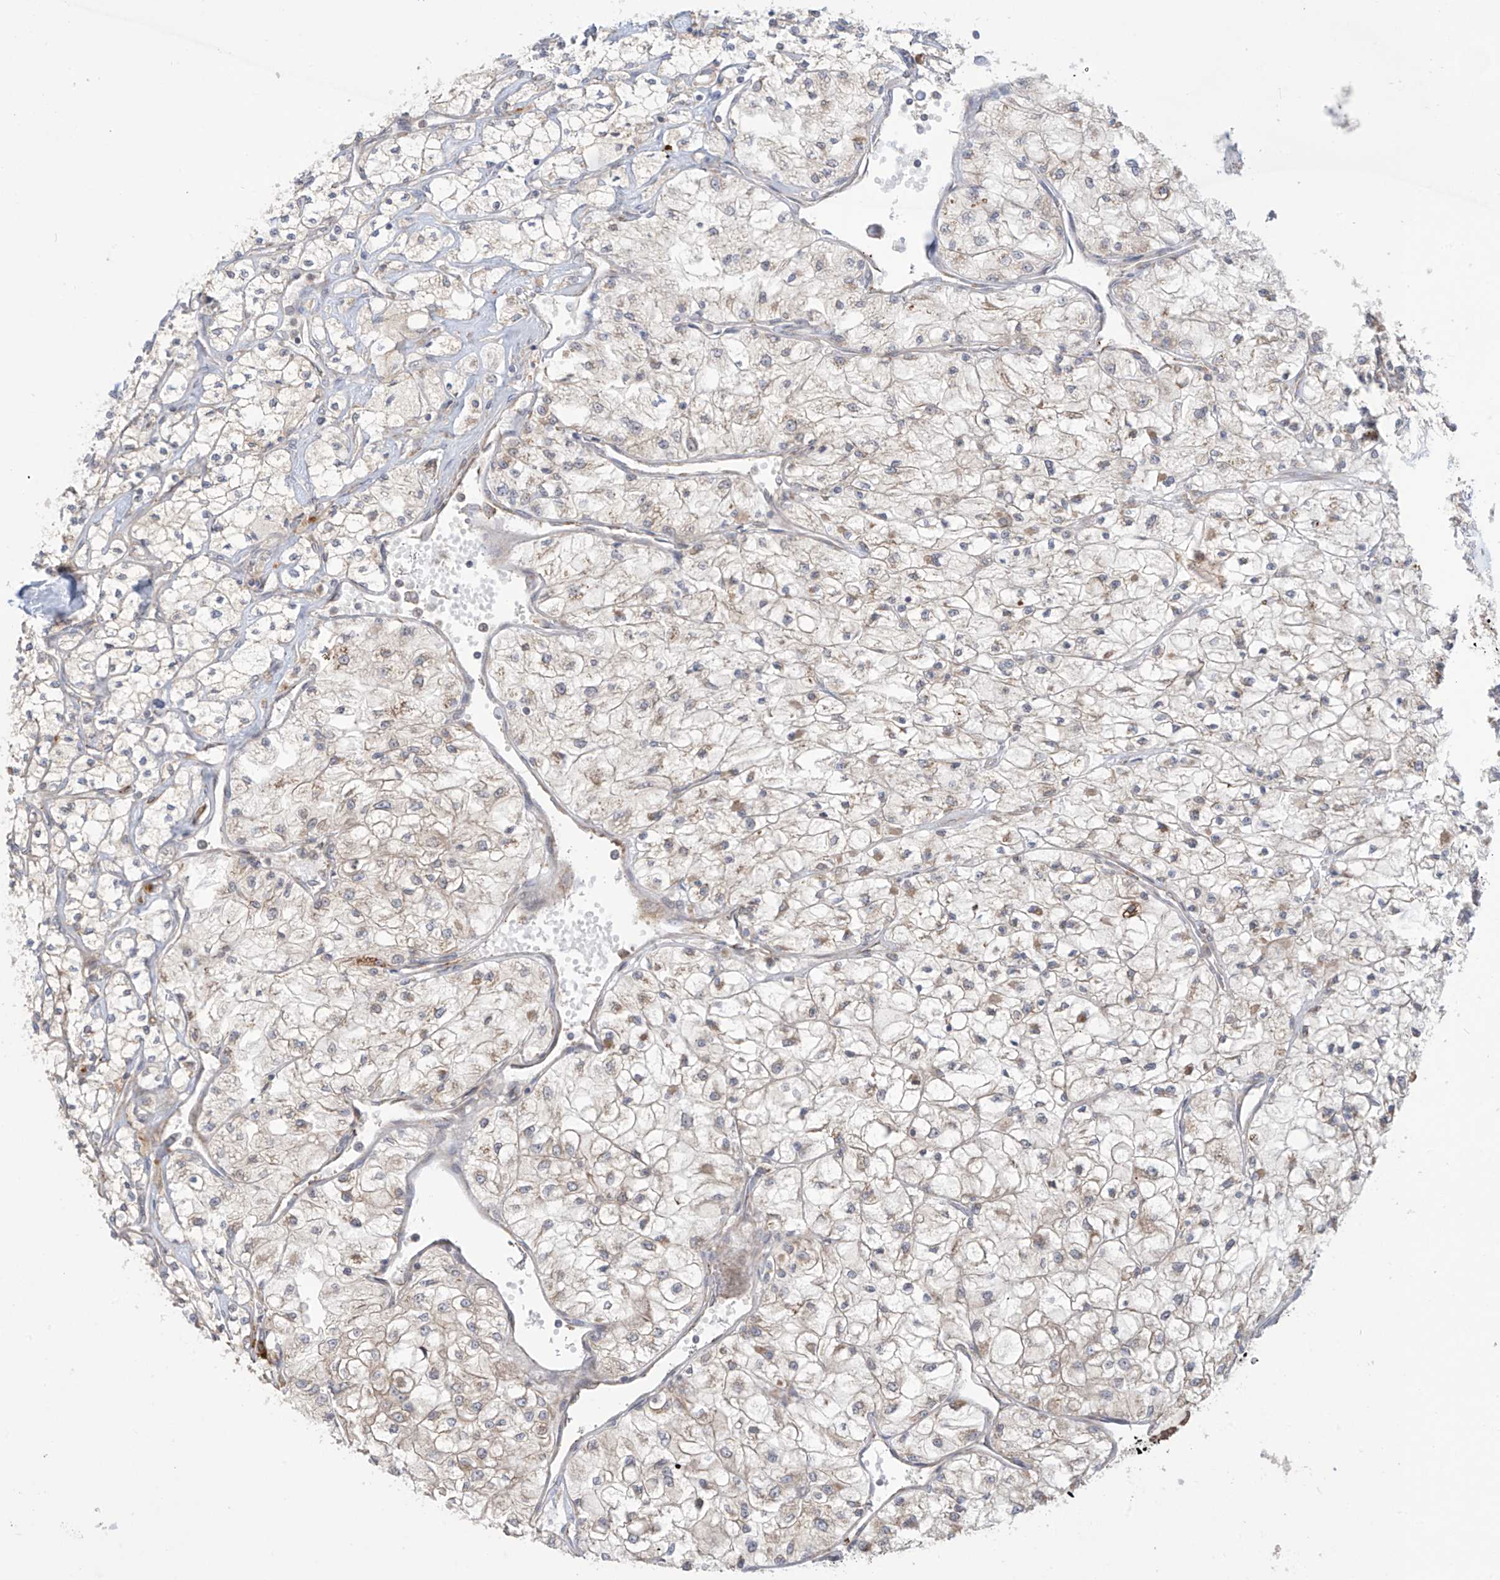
{"staining": {"intensity": "weak", "quantity": "<25%", "location": "cytoplasmic/membranous"}, "tissue": "renal cancer", "cell_type": "Tumor cells", "image_type": "cancer", "snomed": [{"axis": "morphology", "description": "Adenocarcinoma, NOS"}, {"axis": "topography", "description": "Kidney"}], "caption": "This is a histopathology image of immunohistochemistry staining of renal cancer, which shows no staining in tumor cells.", "gene": "PPAT", "patient": {"sex": "male", "age": 80}}